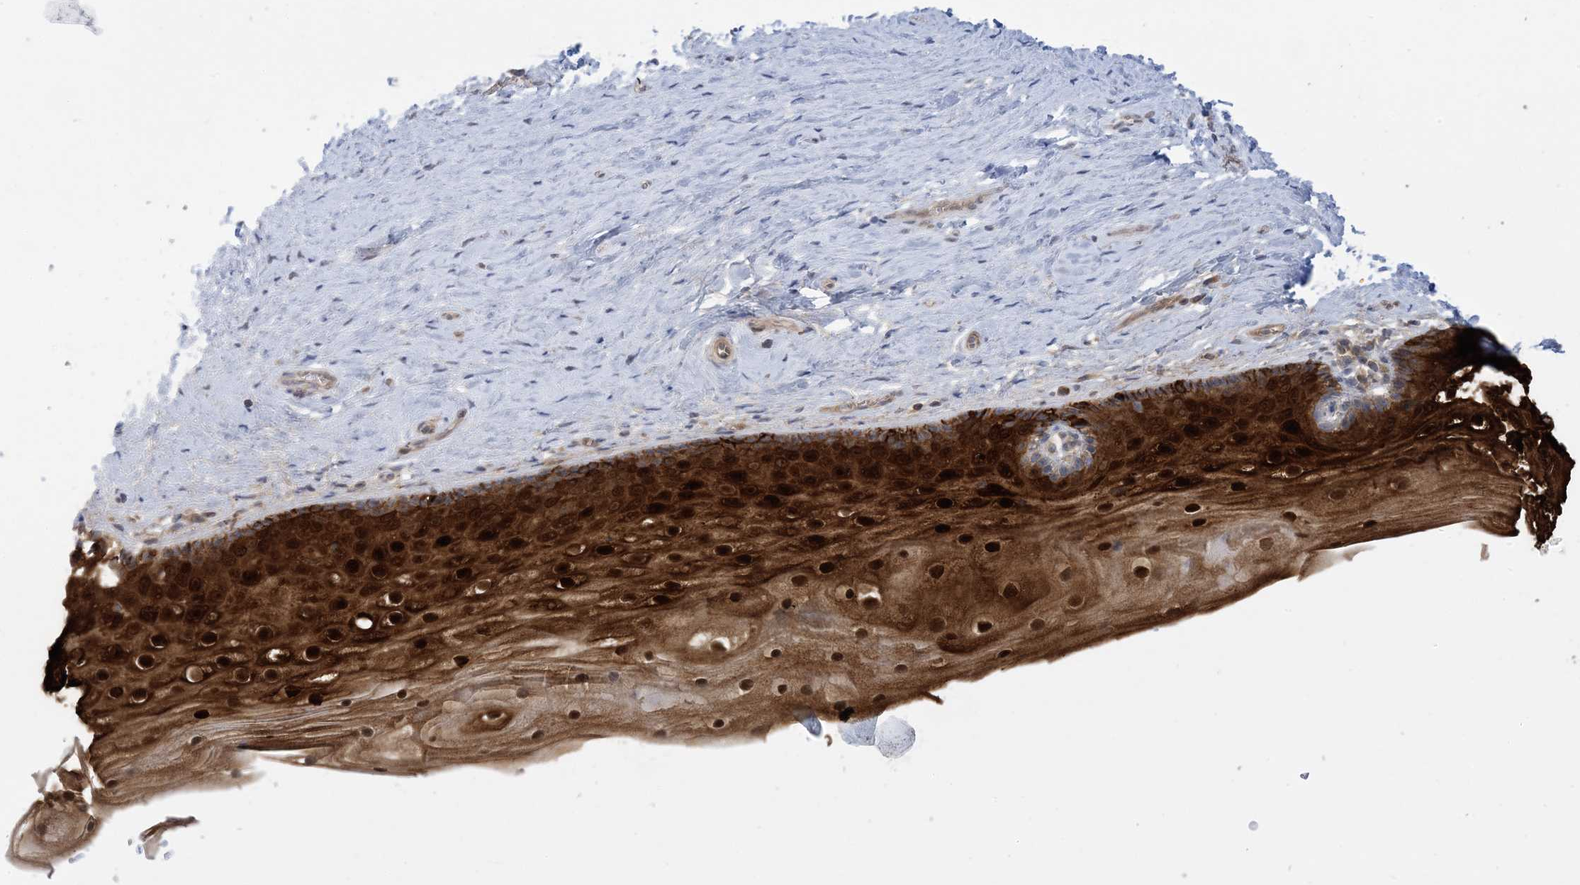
{"staining": {"intensity": "strong", "quantity": ">75%", "location": "cytoplasmic/membranous,nuclear"}, "tissue": "vagina", "cell_type": "Squamous epithelial cells", "image_type": "normal", "snomed": [{"axis": "morphology", "description": "Normal tissue, NOS"}, {"axis": "topography", "description": "Vagina"}], "caption": "This micrograph demonstrates immunohistochemistry (IHC) staining of normal vagina, with high strong cytoplasmic/membranous,nuclear staining in about >75% of squamous epithelial cells.", "gene": "HMGCS1", "patient": {"sex": "female", "age": 46}}